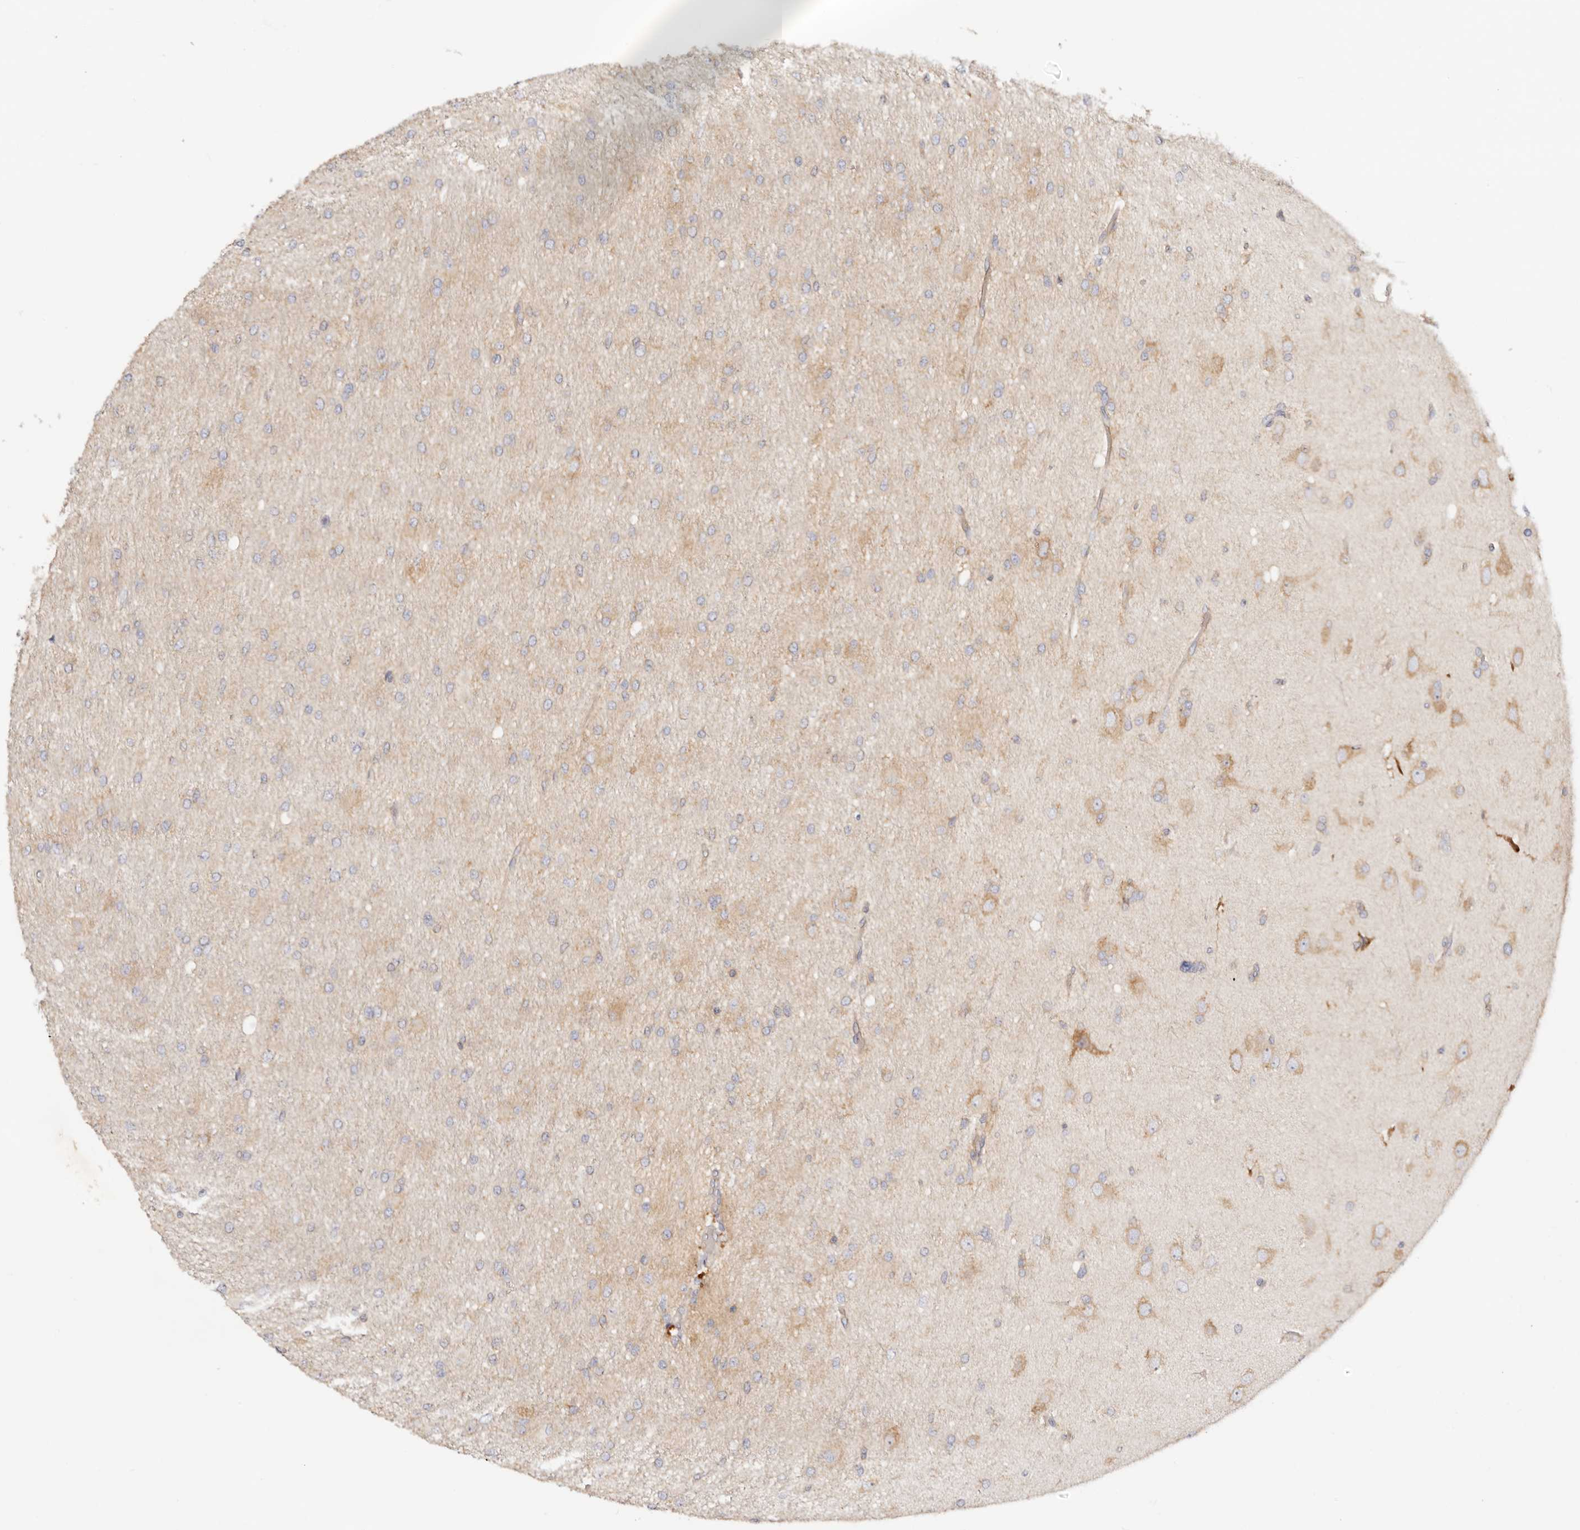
{"staining": {"intensity": "weak", "quantity": "25%-75%", "location": "cytoplasmic/membranous"}, "tissue": "glioma", "cell_type": "Tumor cells", "image_type": "cancer", "snomed": [{"axis": "morphology", "description": "Glioma, malignant, High grade"}, {"axis": "topography", "description": "Cerebral cortex"}], "caption": "An immunohistochemistry photomicrograph of tumor tissue is shown. Protein staining in brown labels weak cytoplasmic/membranous positivity in glioma within tumor cells. (IHC, brightfield microscopy, high magnification).", "gene": "GNA13", "patient": {"sex": "female", "age": 36}}